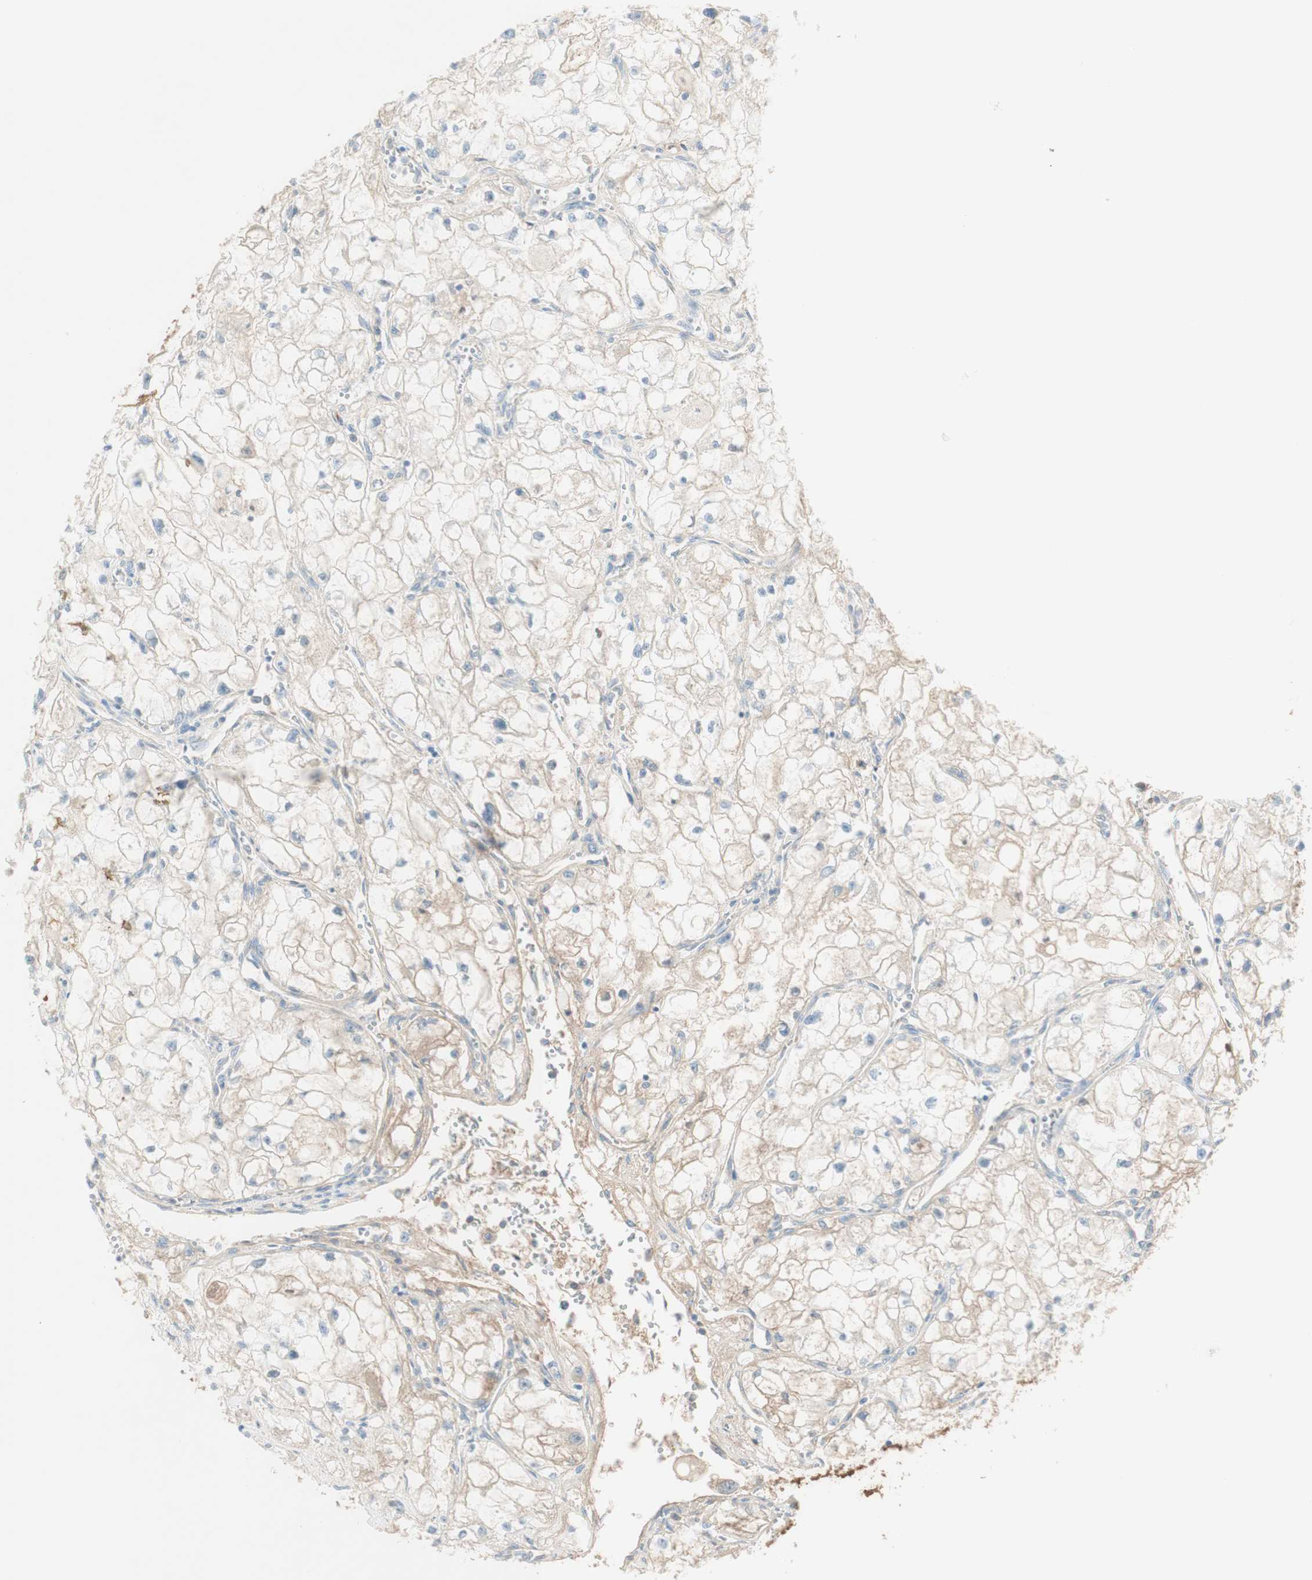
{"staining": {"intensity": "weak", "quantity": ">75%", "location": "cytoplasmic/membranous"}, "tissue": "renal cancer", "cell_type": "Tumor cells", "image_type": "cancer", "snomed": [{"axis": "morphology", "description": "Adenocarcinoma, NOS"}, {"axis": "topography", "description": "Kidney"}], "caption": "High-power microscopy captured an immunohistochemistry micrograph of renal adenocarcinoma, revealing weak cytoplasmic/membranous positivity in about >75% of tumor cells.", "gene": "KNG1", "patient": {"sex": "female", "age": 70}}